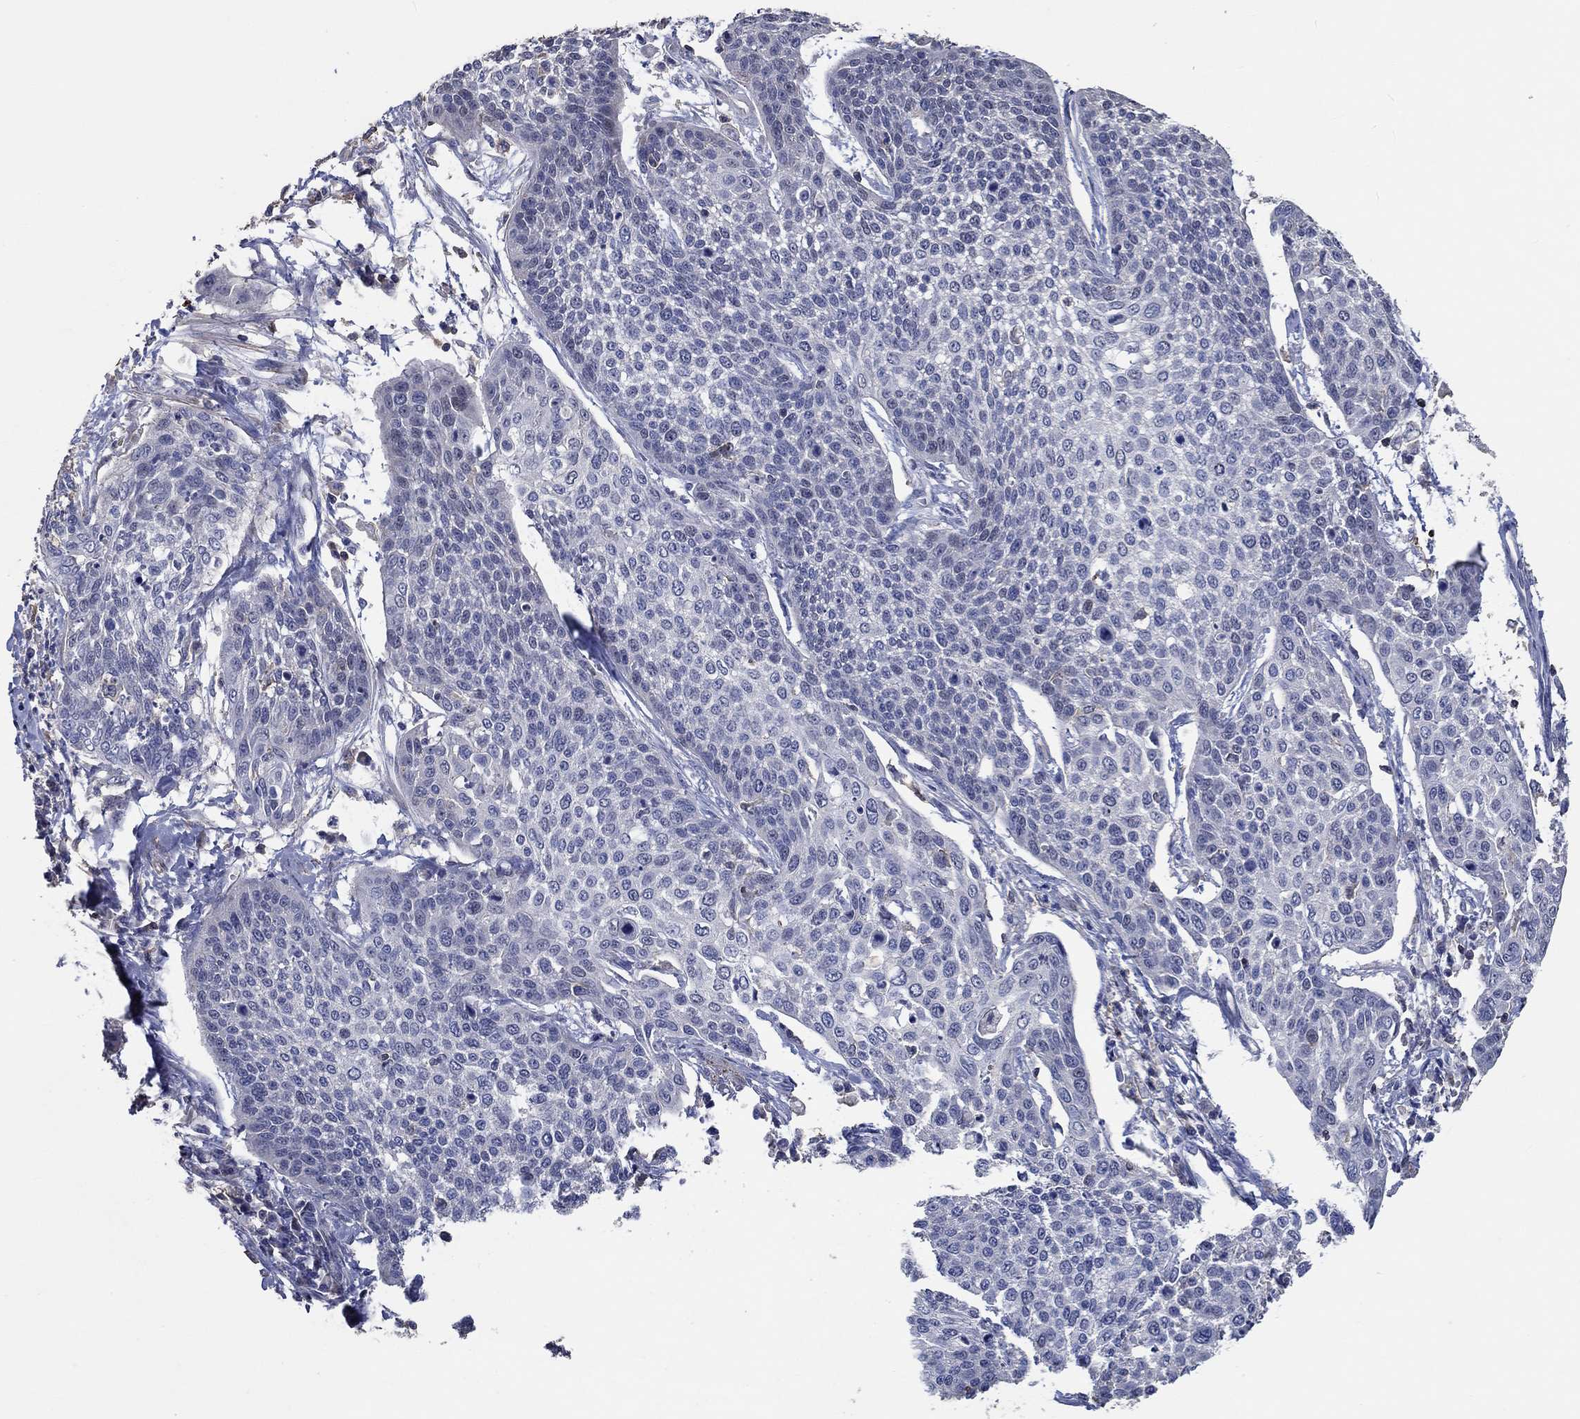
{"staining": {"intensity": "negative", "quantity": "none", "location": "none"}, "tissue": "cervical cancer", "cell_type": "Tumor cells", "image_type": "cancer", "snomed": [{"axis": "morphology", "description": "Squamous cell carcinoma, NOS"}, {"axis": "topography", "description": "Cervix"}], "caption": "Immunohistochemistry of cervical squamous cell carcinoma shows no staining in tumor cells.", "gene": "TNFAIP8L3", "patient": {"sex": "female", "age": 34}}